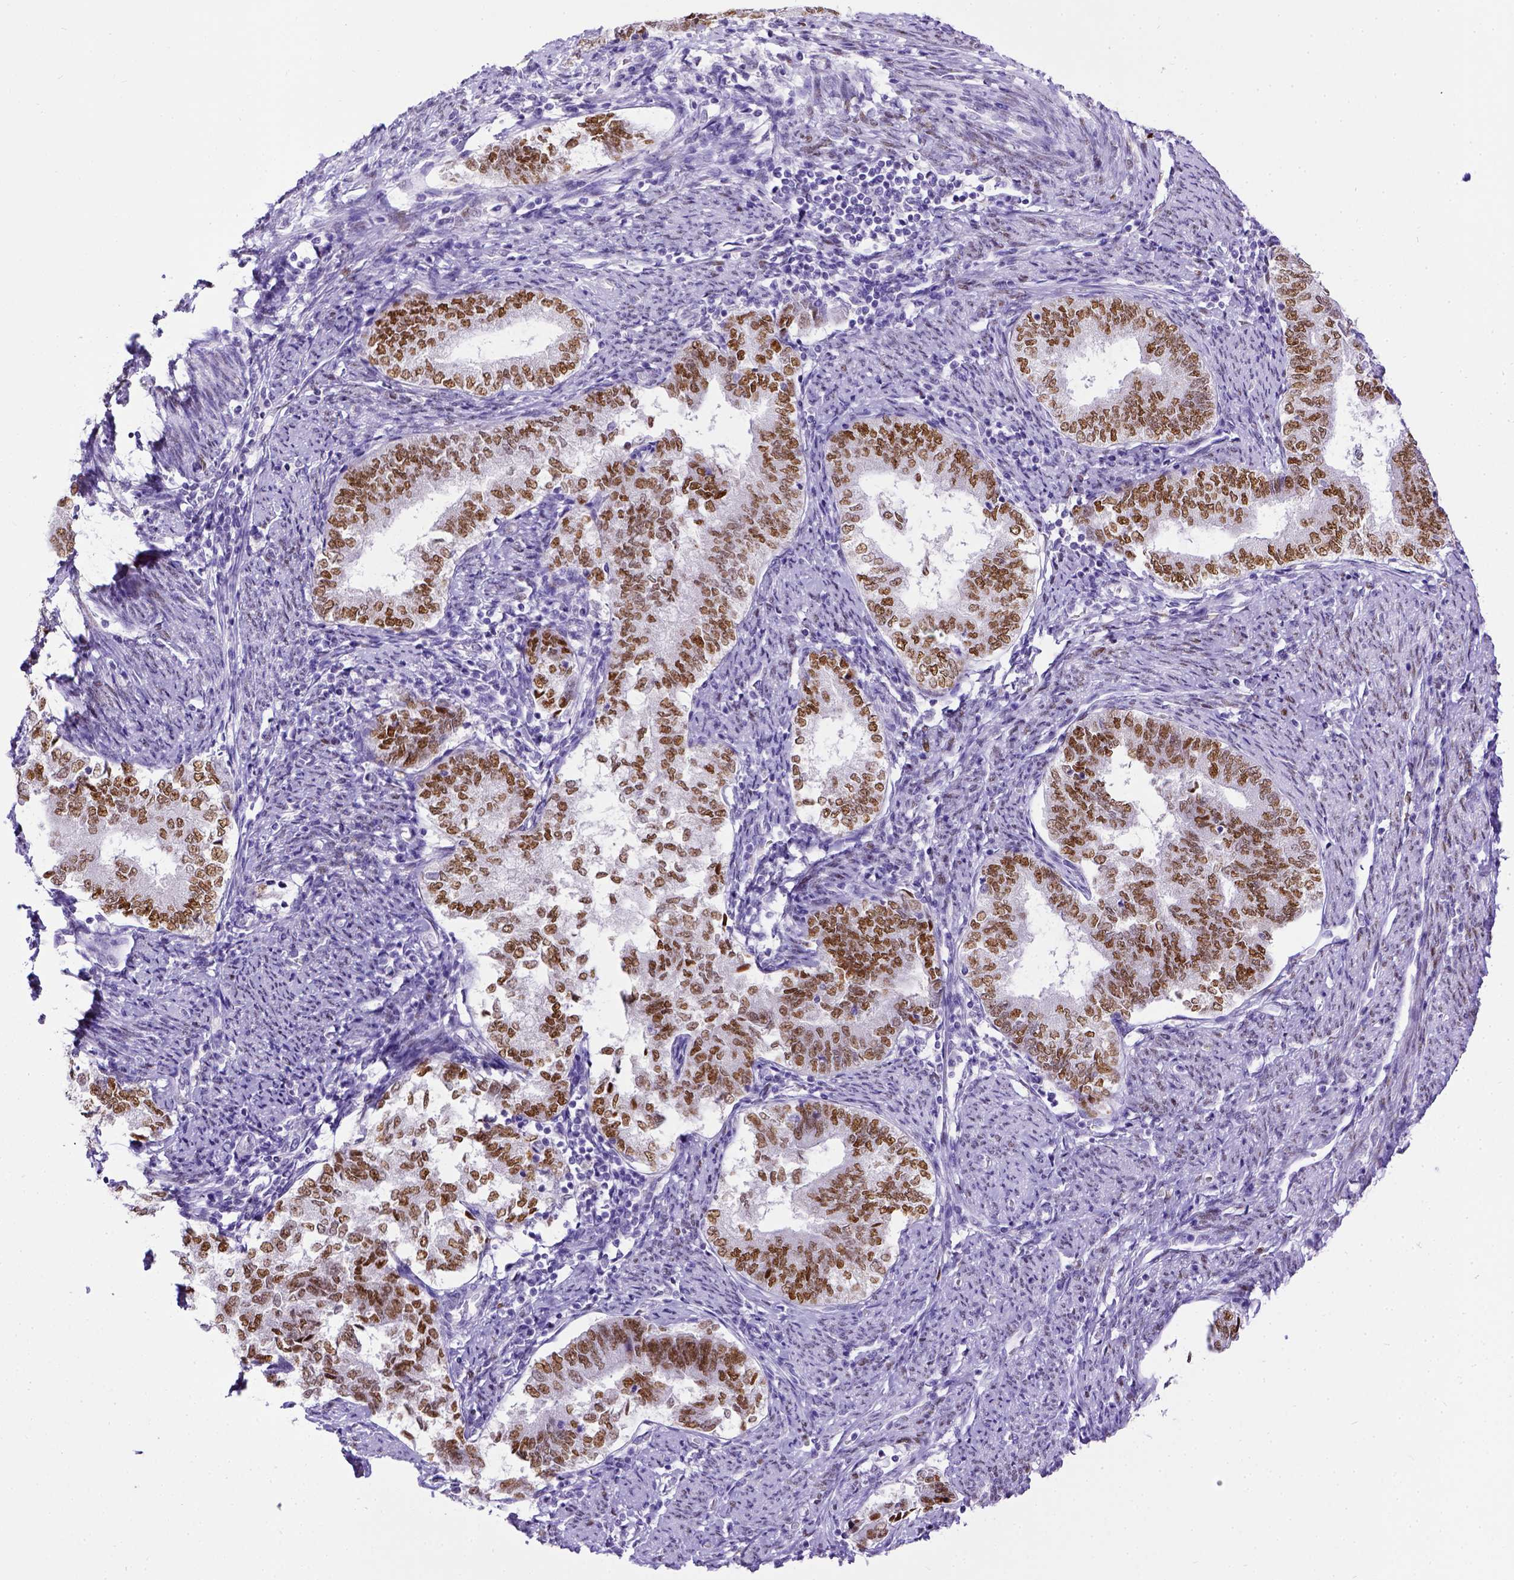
{"staining": {"intensity": "moderate", "quantity": ">75%", "location": "nuclear"}, "tissue": "endometrial cancer", "cell_type": "Tumor cells", "image_type": "cancer", "snomed": [{"axis": "morphology", "description": "Adenocarcinoma, NOS"}, {"axis": "topography", "description": "Endometrium"}], "caption": "An immunohistochemistry photomicrograph of neoplastic tissue is shown. Protein staining in brown highlights moderate nuclear positivity in adenocarcinoma (endometrial) within tumor cells.", "gene": "ESR1", "patient": {"sex": "female", "age": 65}}